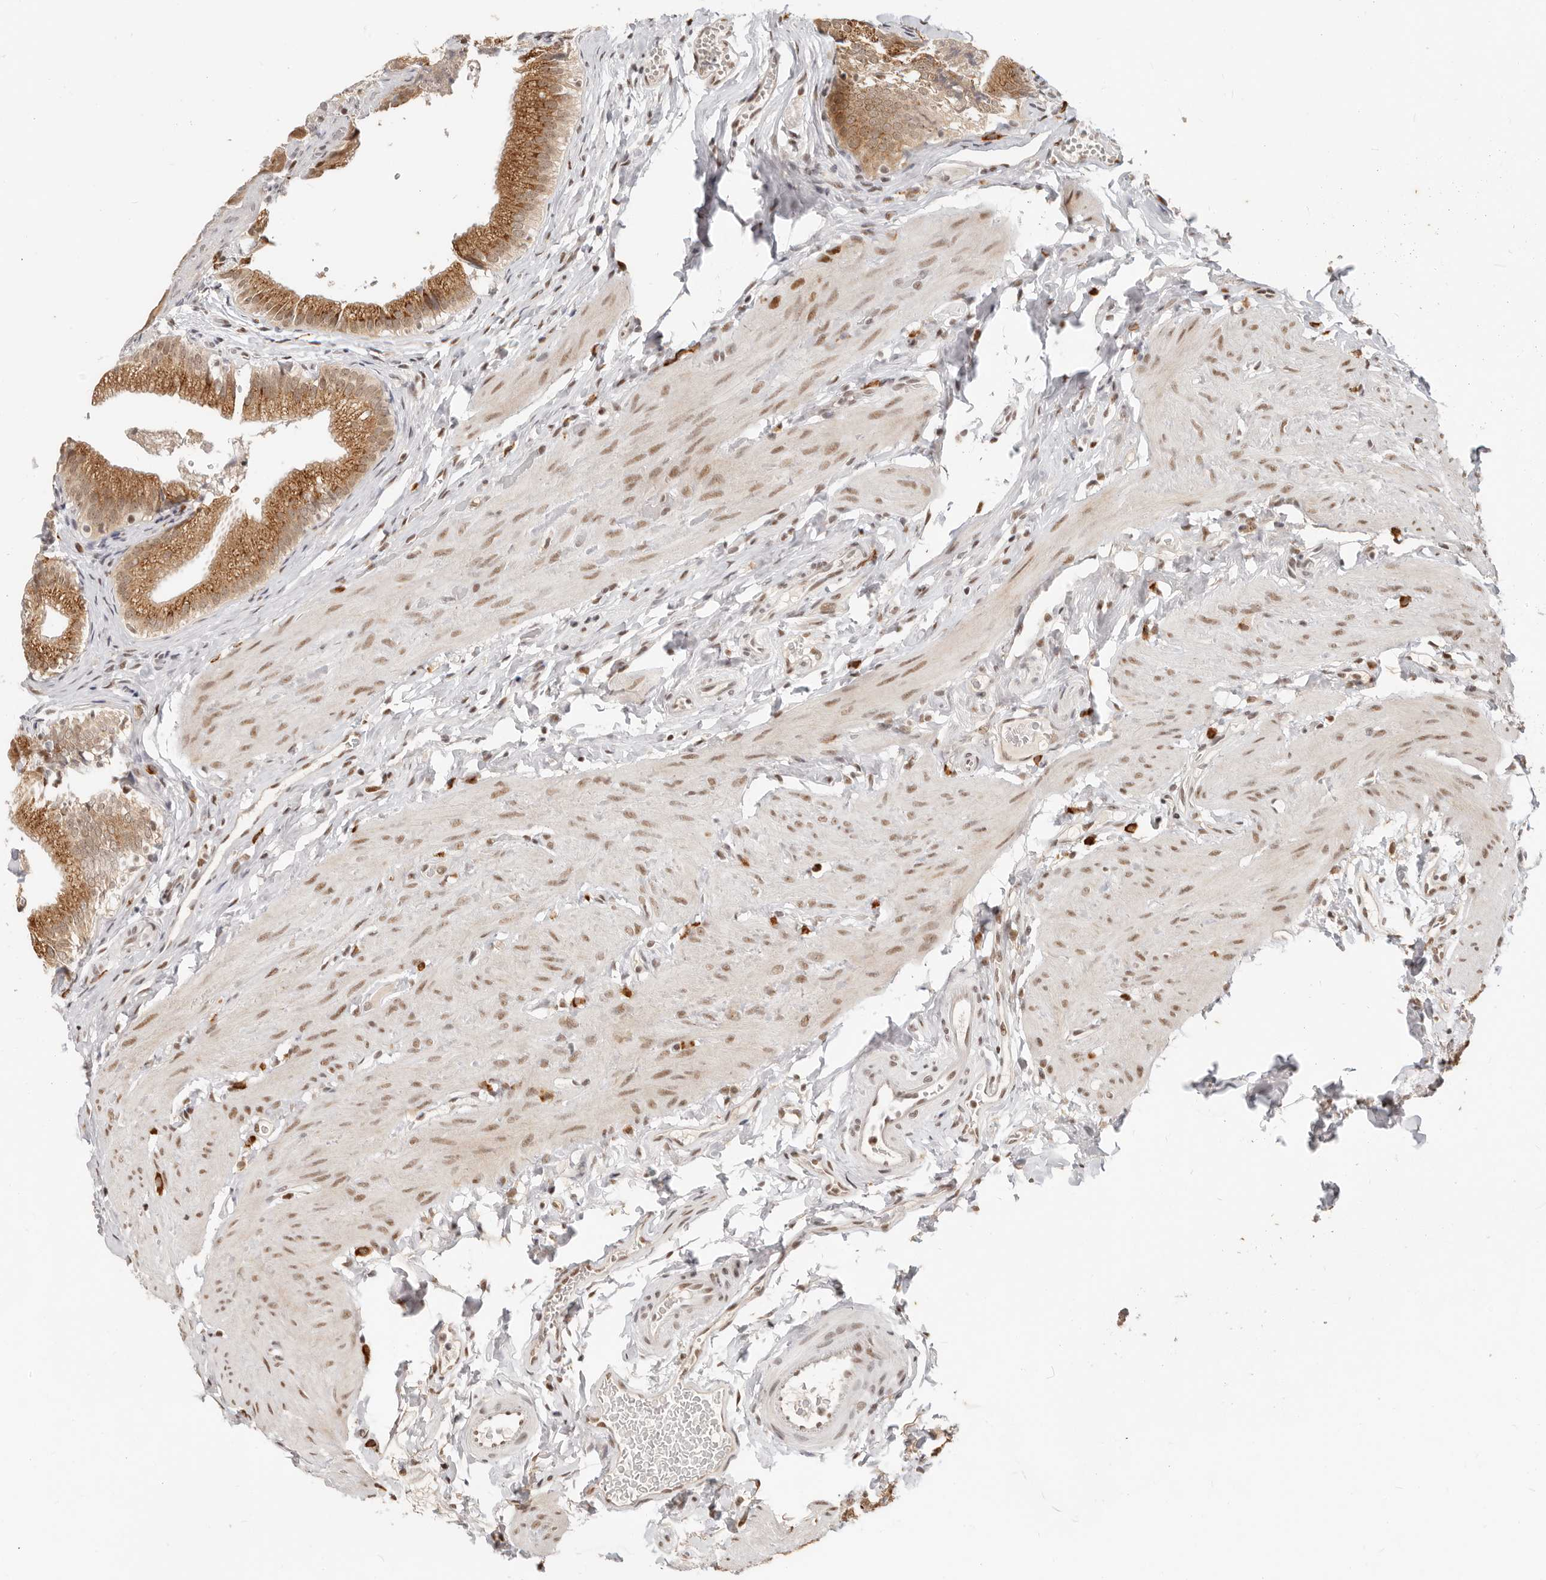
{"staining": {"intensity": "moderate", "quantity": ">75%", "location": "cytoplasmic/membranous,nuclear"}, "tissue": "gallbladder", "cell_type": "Glandular cells", "image_type": "normal", "snomed": [{"axis": "morphology", "description": "Normal tissue, NOS"}, {"axis": "topography", "description": "Gallbladder"}], "caption": "Moderate cytoplasmic/membranous,nuclear protein staining is appreciated in approximately >75% of glandular cells in gallbladder.", "gene": "RFC2", "patient": {"sex": "female", "age": 30}}